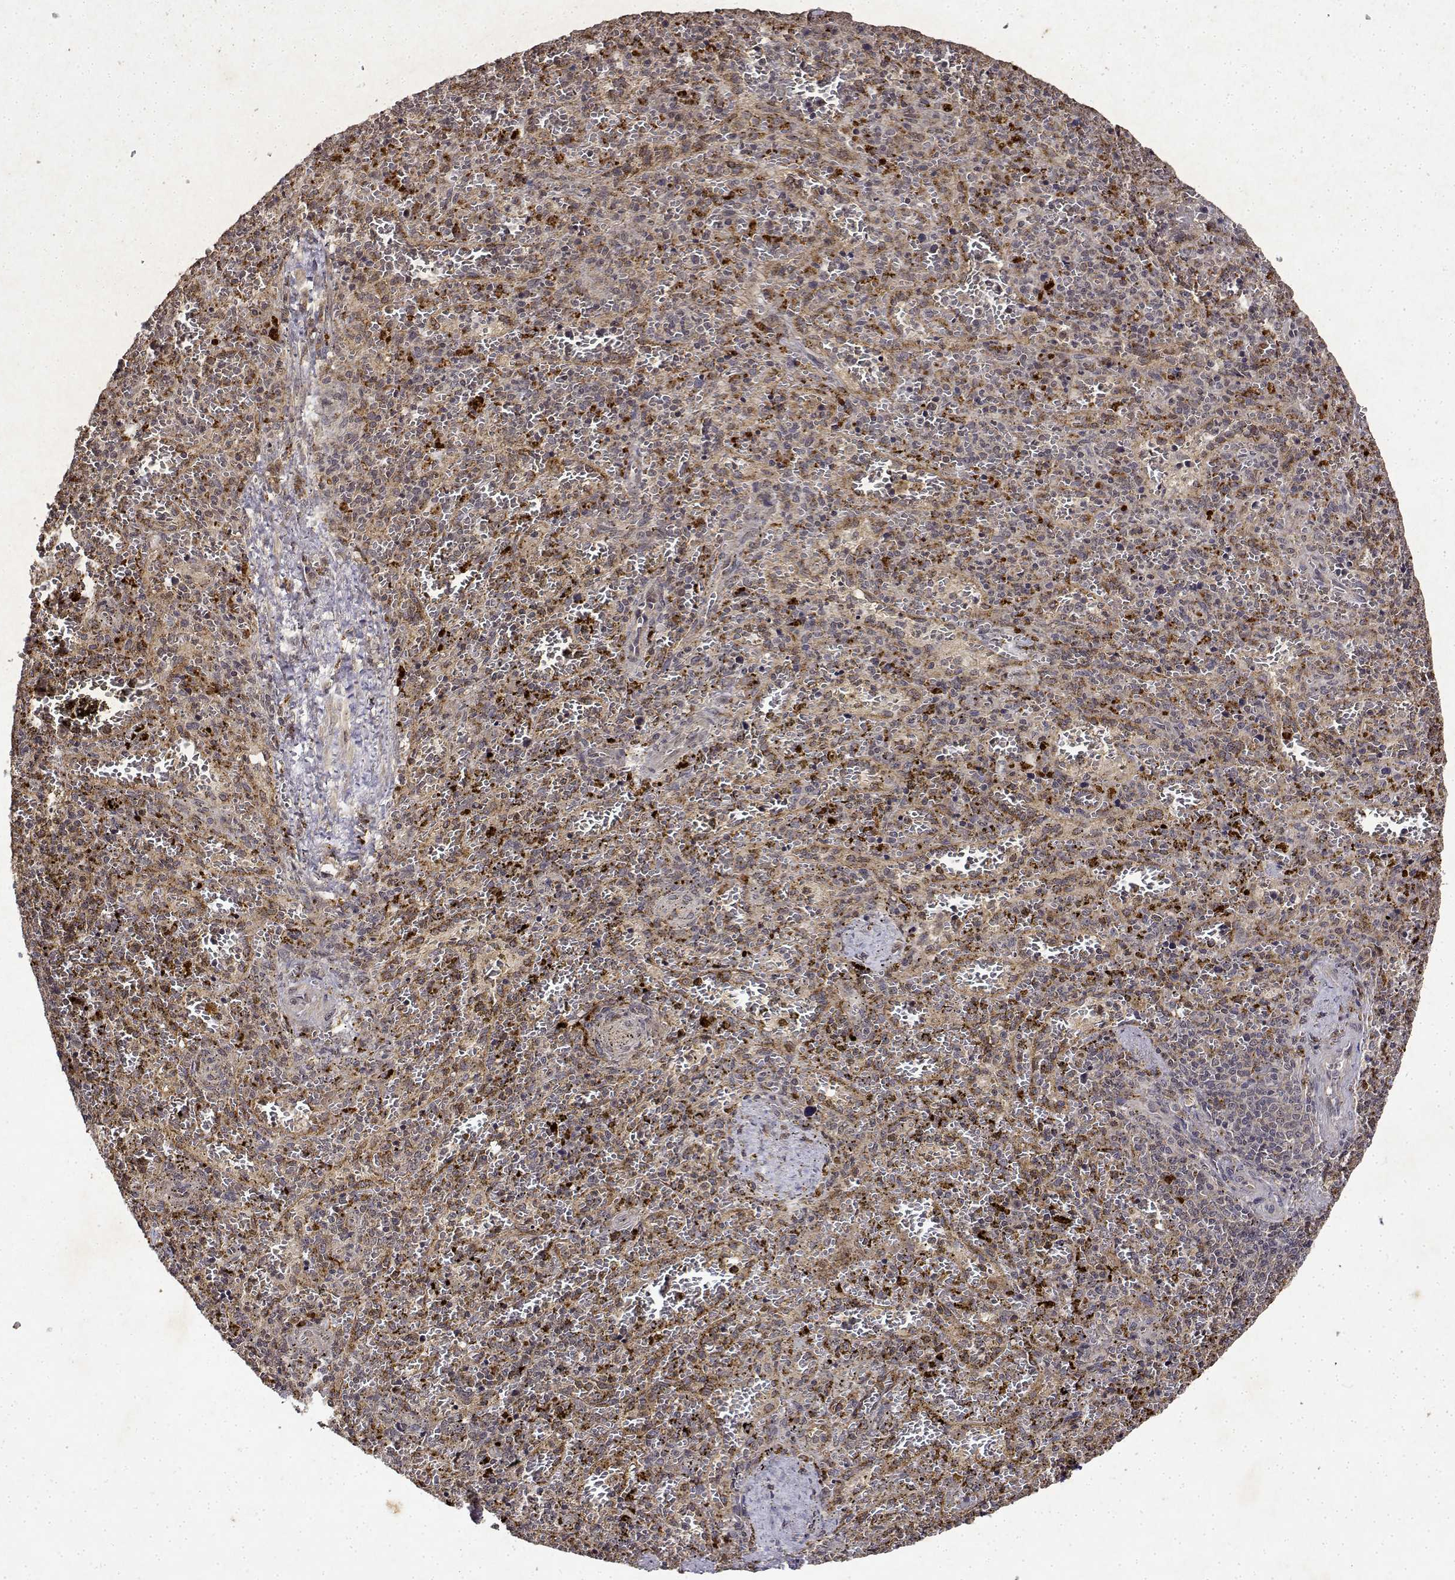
{"staining": {"intensity": "weak", "quantity": "<25%", "location": "cytoplasmic/membranous"}, "tissue": "spleen", "cell_type": "Cells in red pulp", "image_type": "normal", "snomed": [{"axis": "morphology", "description": "Normal tissue, NOS"}, {"axis": "topography", "description": "Spleen"}], "caption": "IHC micrograph of unremarkable spleen: spleen stained with DAB (3,3'-diaminobenzidine) shows no significant protein positivity in cells in red pulp.", "gene": "BDNF", "patient": {"sex": "female", "age": 50}}